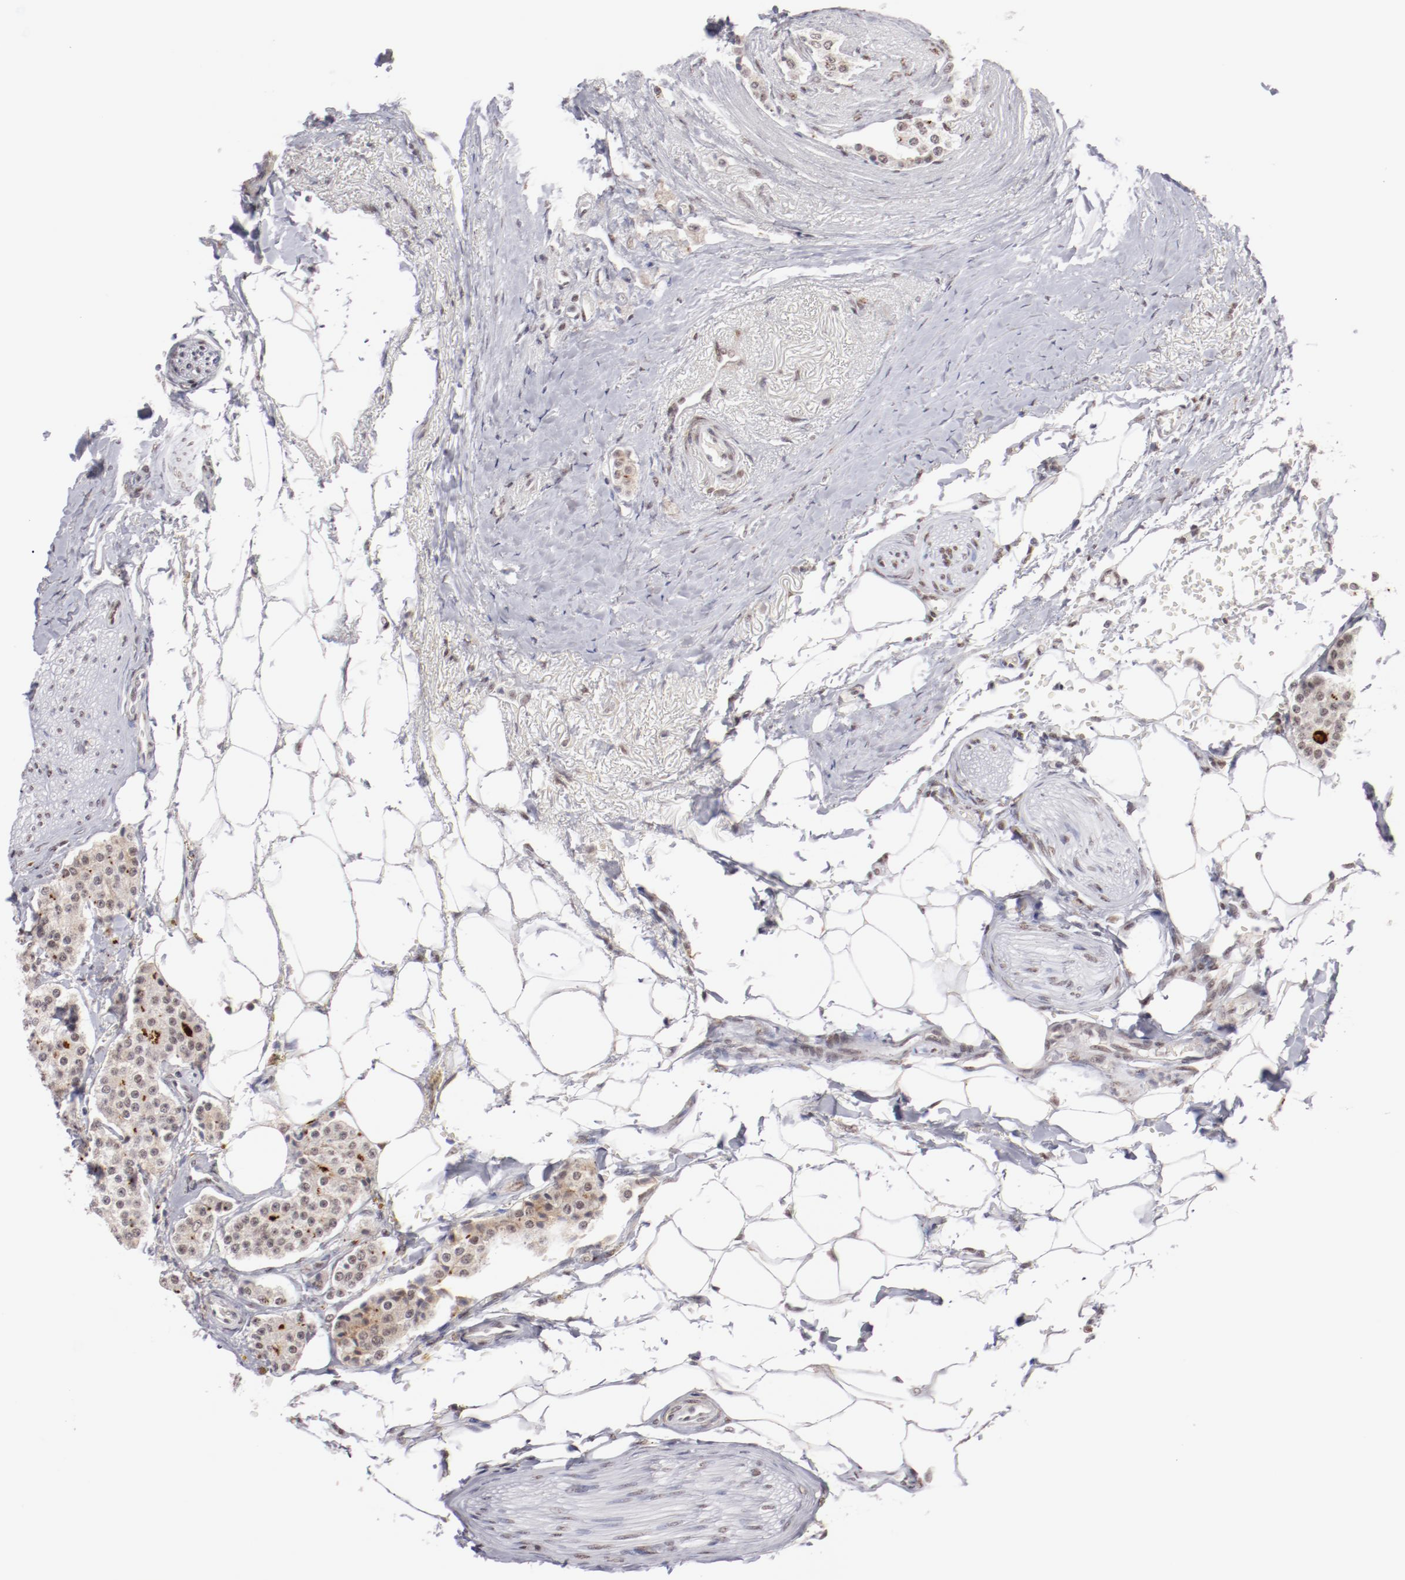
{"staining": {"intensity": "weak", "quantity": ">75%", "location": "cytoplasmic/membranous,nuclear"}, "tissue": "carcinoid", "cell_type": "Tumor cells", "image_type": "cancer", "snomed": [{"axis": "morphology", "description": "Carcinoid, malignant, NOS"}, {"axis": "topography", "description": "Colon"}], "caption": "Immunohistochemical staining of carcinoid (malignant) displays low levels of weak cytoplasmic/membranous and nuclear protein expression in approximately >75% of tumor cells.", "gene": "TFAP4", "patient": {"sex": "female", "age": 61}}